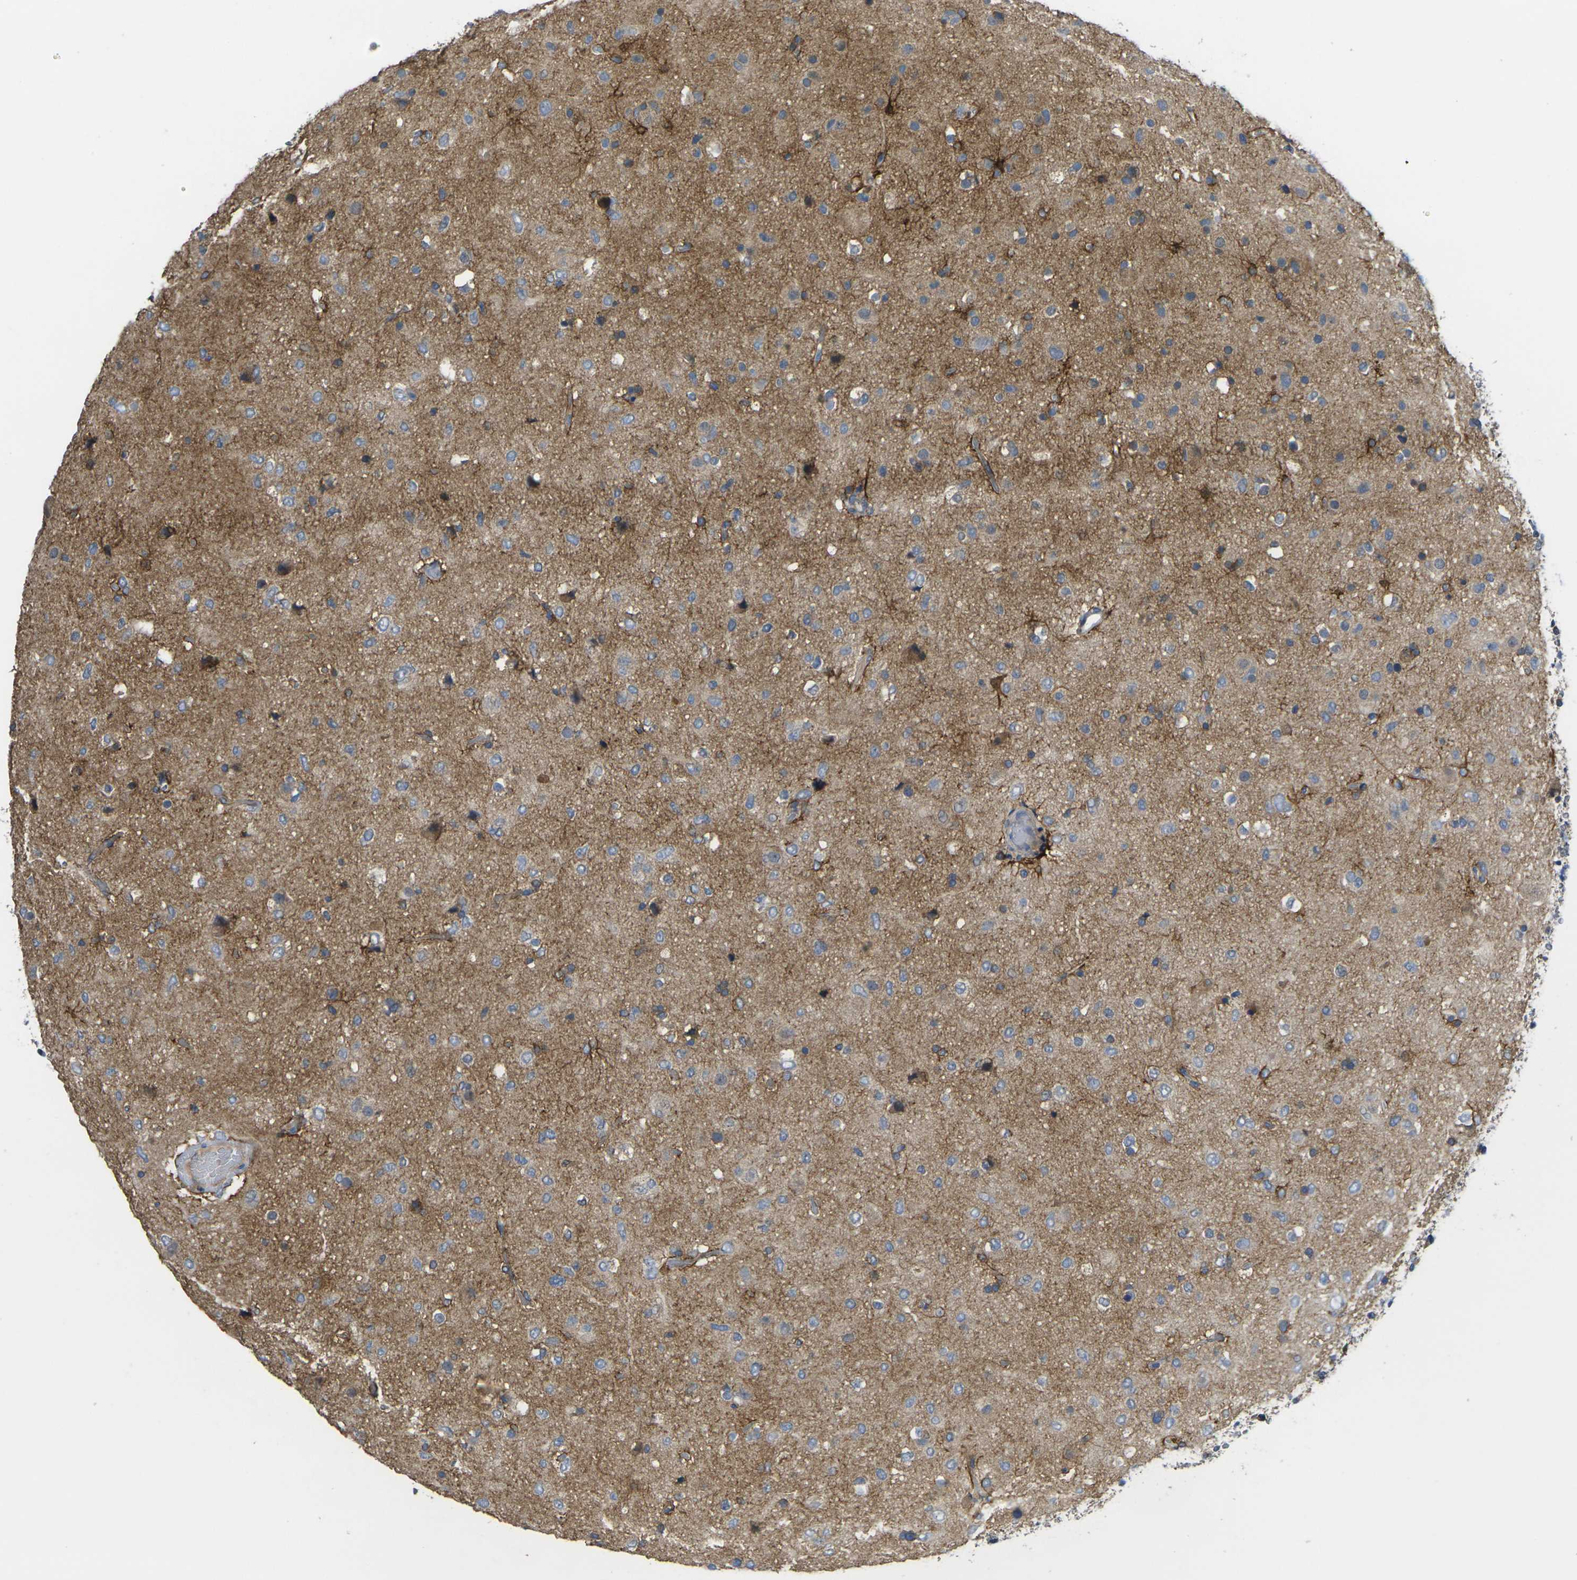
{"staining": {"intensity": "strong", "quantity": "25%-75%", "location": "cytoplasmic/membranous"}, "tissue": "glioma", "cell_type": "Tumor cells", "image_type": "cancer", "snomed": [{"axis": "morphology", "description": "Glioma, malignant, Low grade"}, {"axis": "topography", "description": "Brain"}], "caption": "IHC photomicrograph of neoplastic tissue: malignant low-grade glioma stained using IHC exhibits high levels of strong protein expression localized specifically in the cytoplasmic/membranous of tumor cells, appearing as a cytoplasmic/membranous brown color.", "gene": "GNA12", "patient": {"sex": "male", "age": 77}}